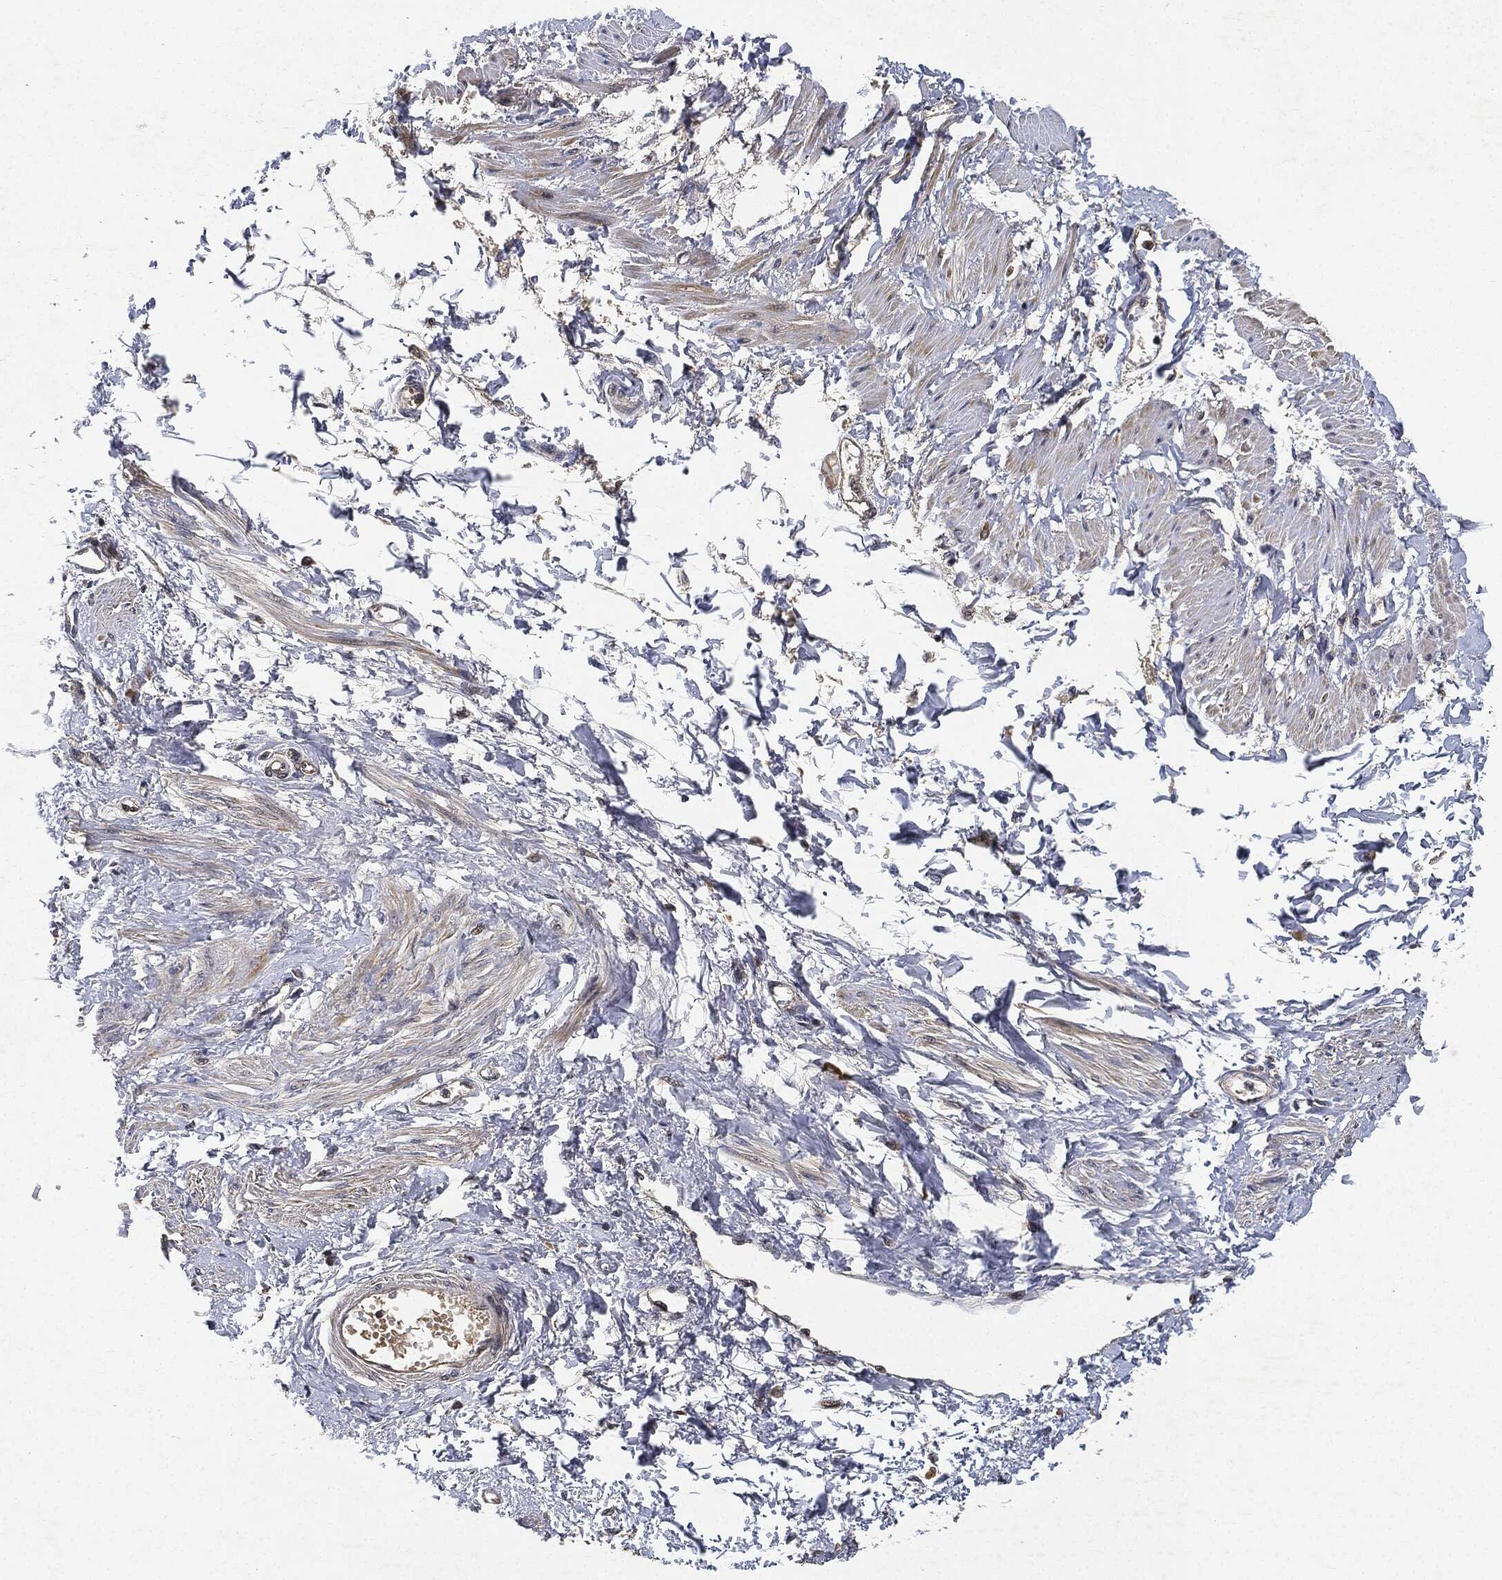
{"staining": {"intensity": "weak", "quantity": "25%-75%", "location": "cytoplasmic/membranous"}, "tissue": "smooth muscle", "cell_type": "Smooth muscle cells", "image_type": "normal", "snomed": [{"axis": "morphology", "description": "Normal tissue, NOS"}, {"axis": "topography", "description": "Smooth muscle"}, {"axis": "topography", "description": "Uterus"}], "caption": "IHC photomicrograph of benign human smooth muscle stained for a protein (brown), which shows low levels of weak cytoplasmic/membranous positivity in about 25%-75% of smooth muscle cells.", "gene": "MLST8", "patient": {"sex": "female", "age": 39}}